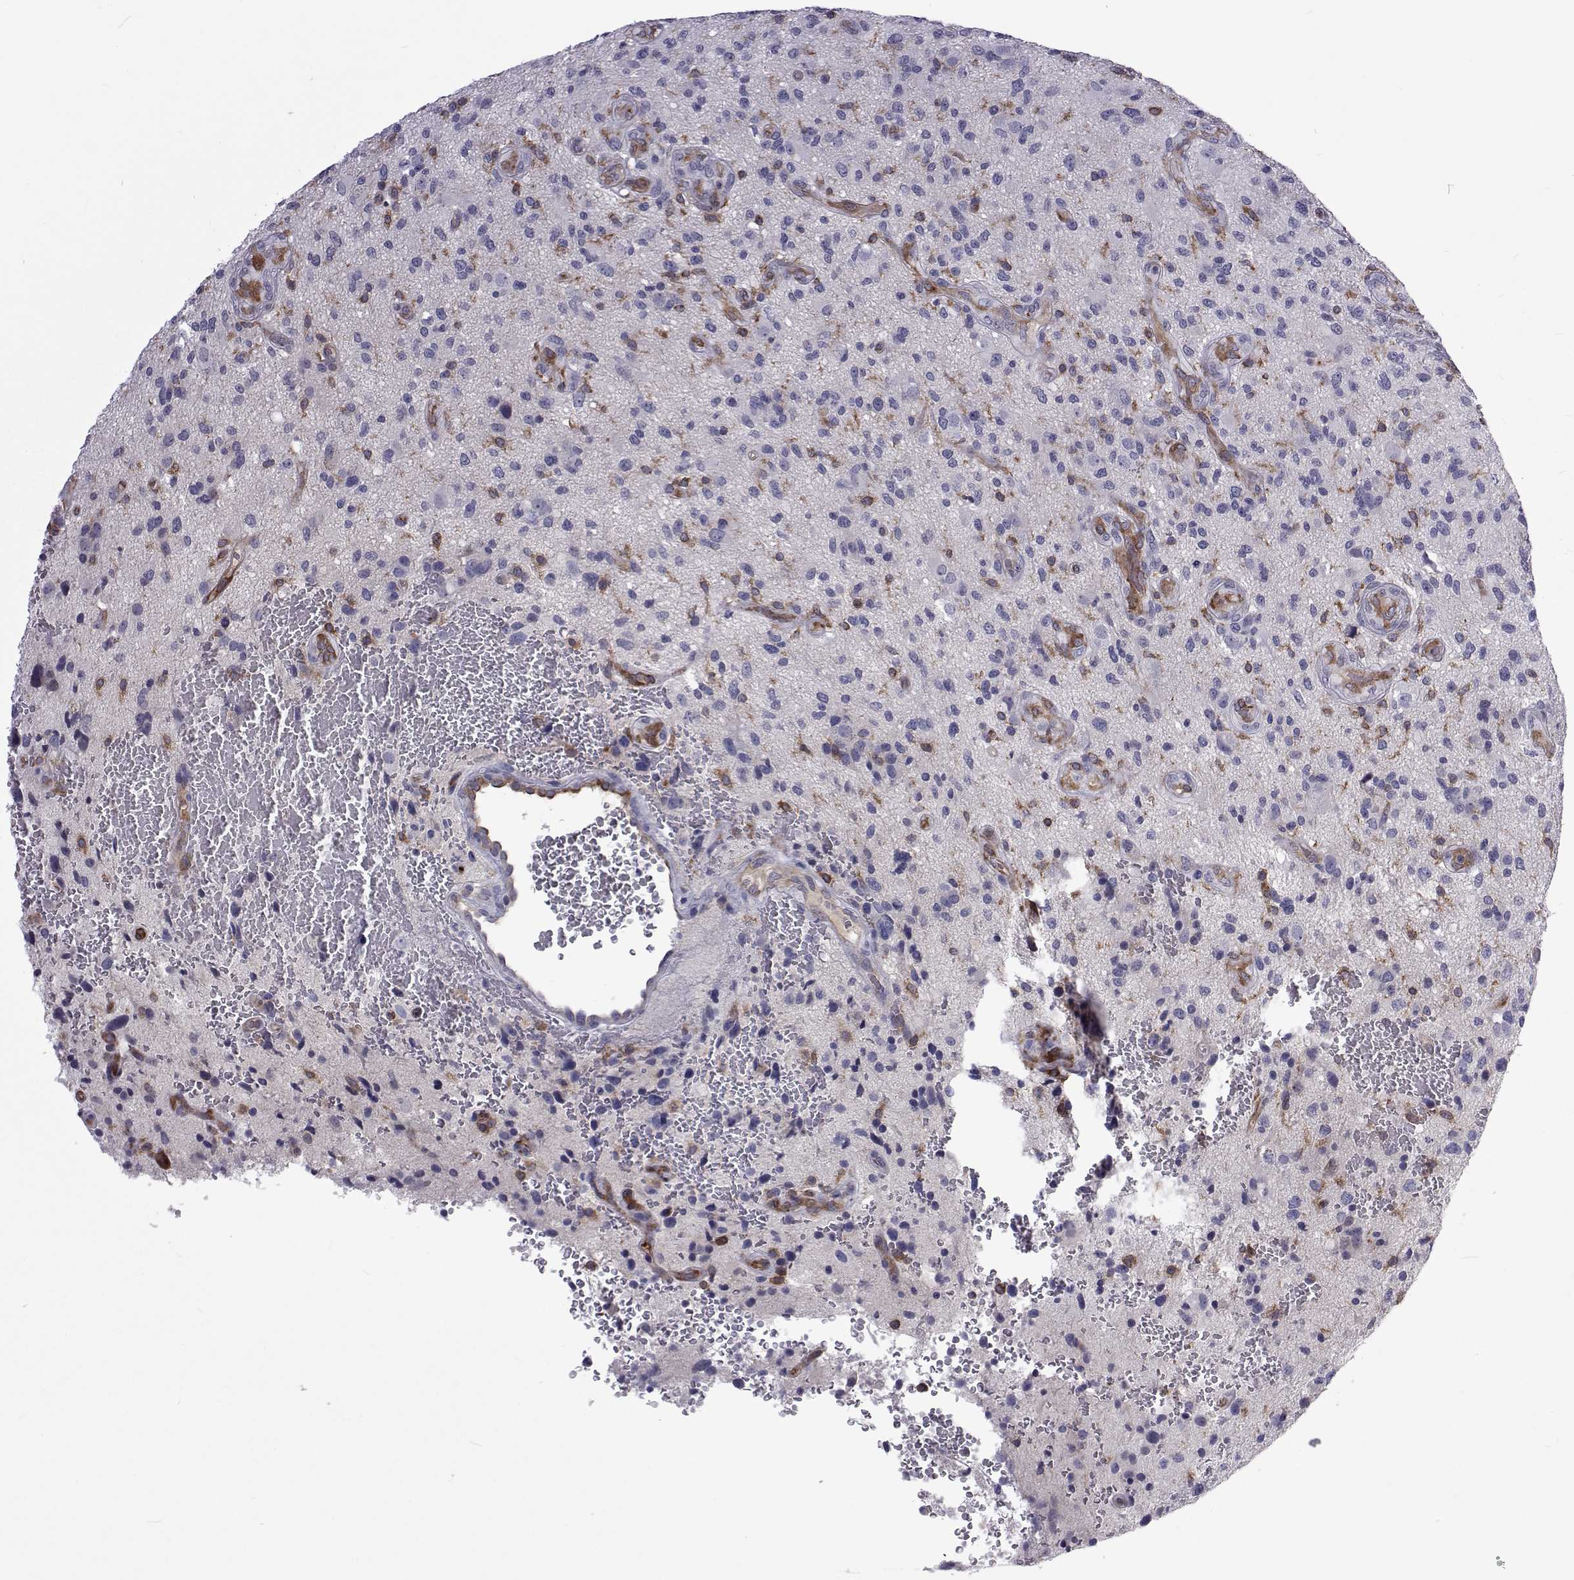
{"staining": {"intensity": "negative", "quantity": "none", "location": "none"}, "tissue": "glioma", "cell_type": "Tumor cells", "image_type": "cancer", "snomed": [{"axis": "morphology", "description": "Glioma, malignant, High grade"}, {"axis": "topography", "description": "Brain"}], "caption": "Human malignant glioma (high-grade) stained for a protein using immunohistochemistry shows no expression in tumor cells.", "gene": "TCF15", "patient": {"sex": "male", "age": 47}}